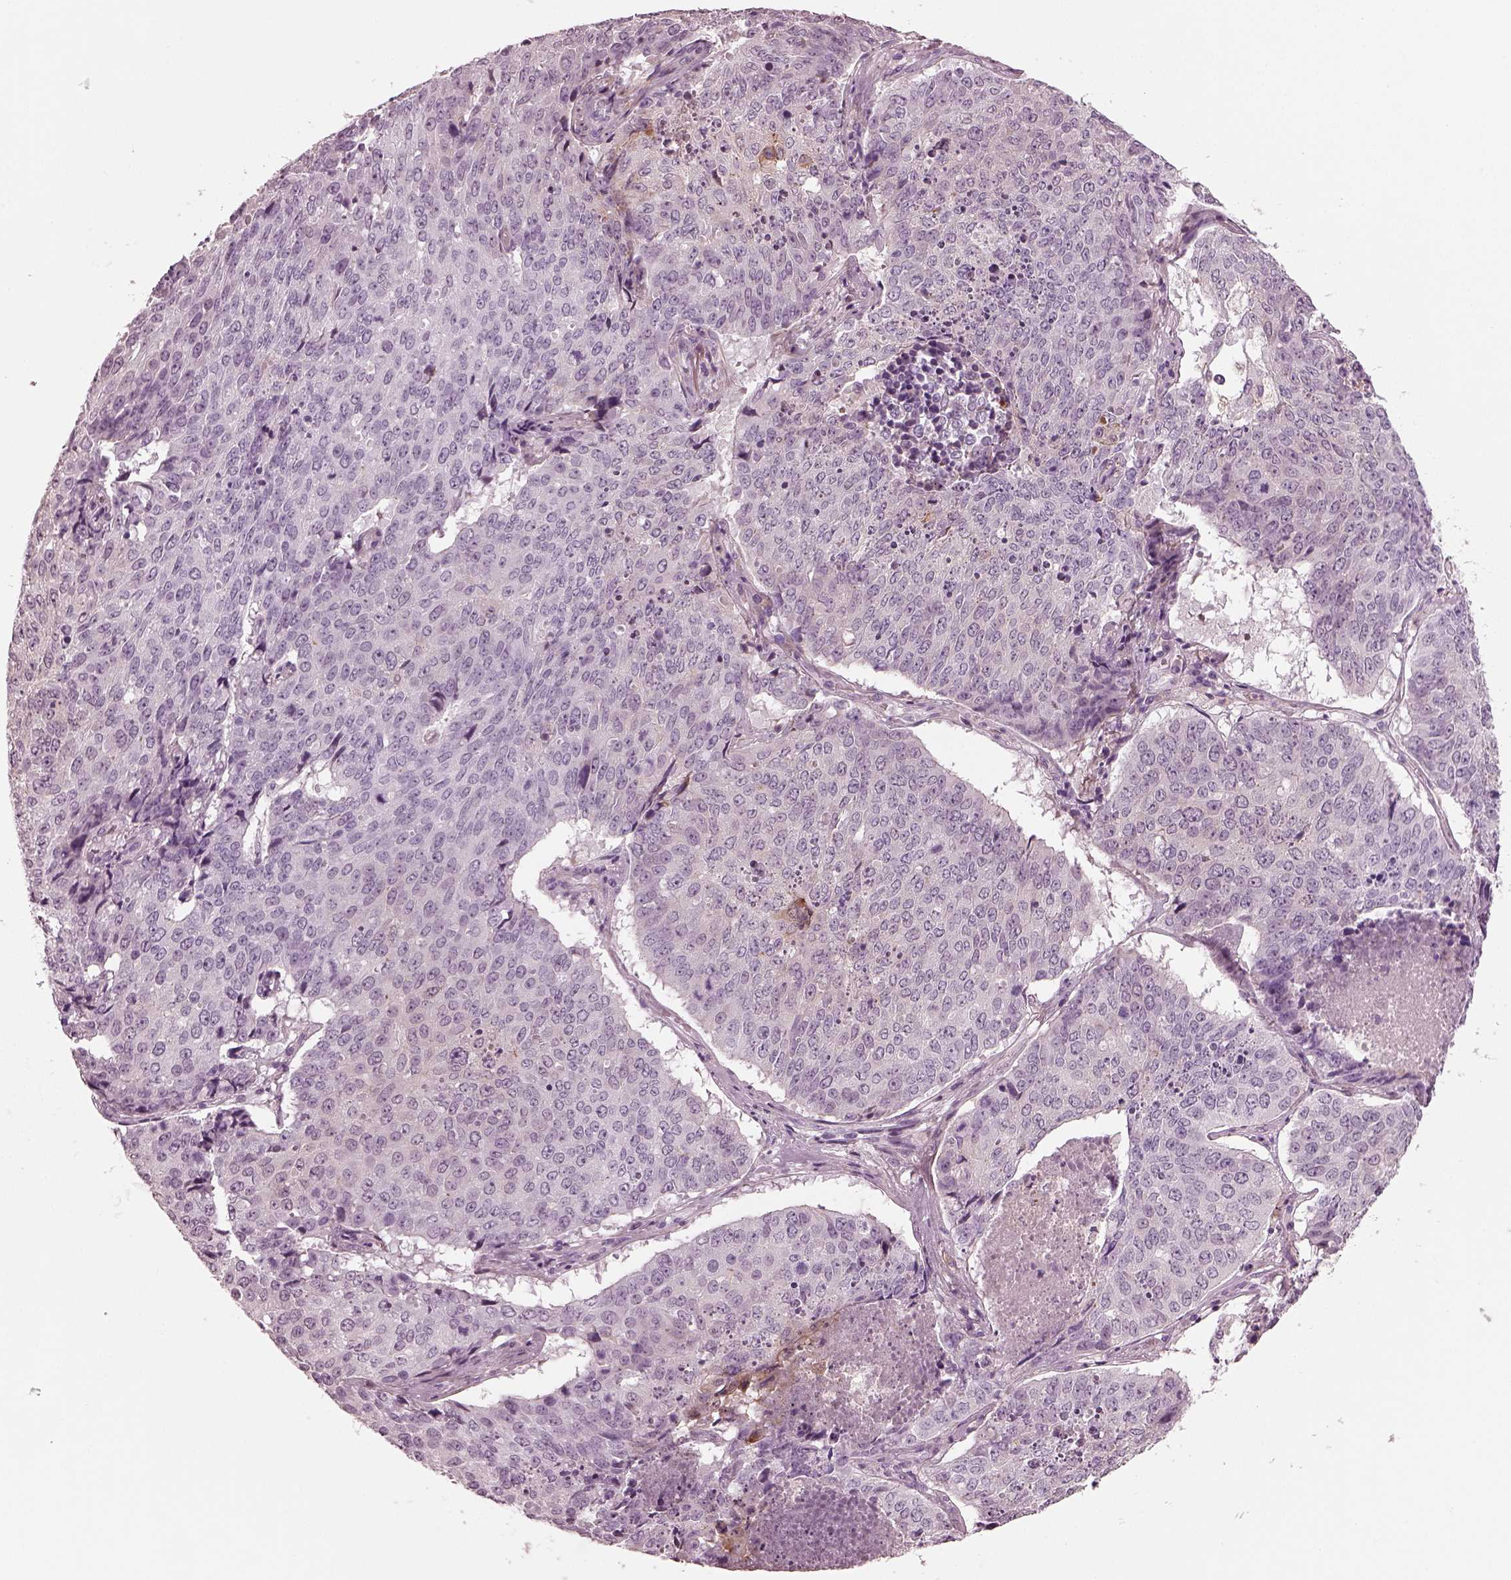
{"staining": {"intensity": "negative", "quantity": "none", "location": "none"}, "tissue": "lung cancer", "cell_type": "Tumor cells", "image_type": "cancer", "snomed": [{"axis": "morphology", "description": "Normal tissue, NOS"}, {"axis": "morphology", "description": "Squamous cell carcinoma, NOS"}, {"axis": "topography", "description": "Bronchus"}, {"axis": "topography", "description": "Lung"}], "caption": "Immunohistochemical staining of lung squamous cell carcinoma shows no significant expression in tumor cells.", "gene": "GDF11", "patient": {"sex": "male", "age": 64}}